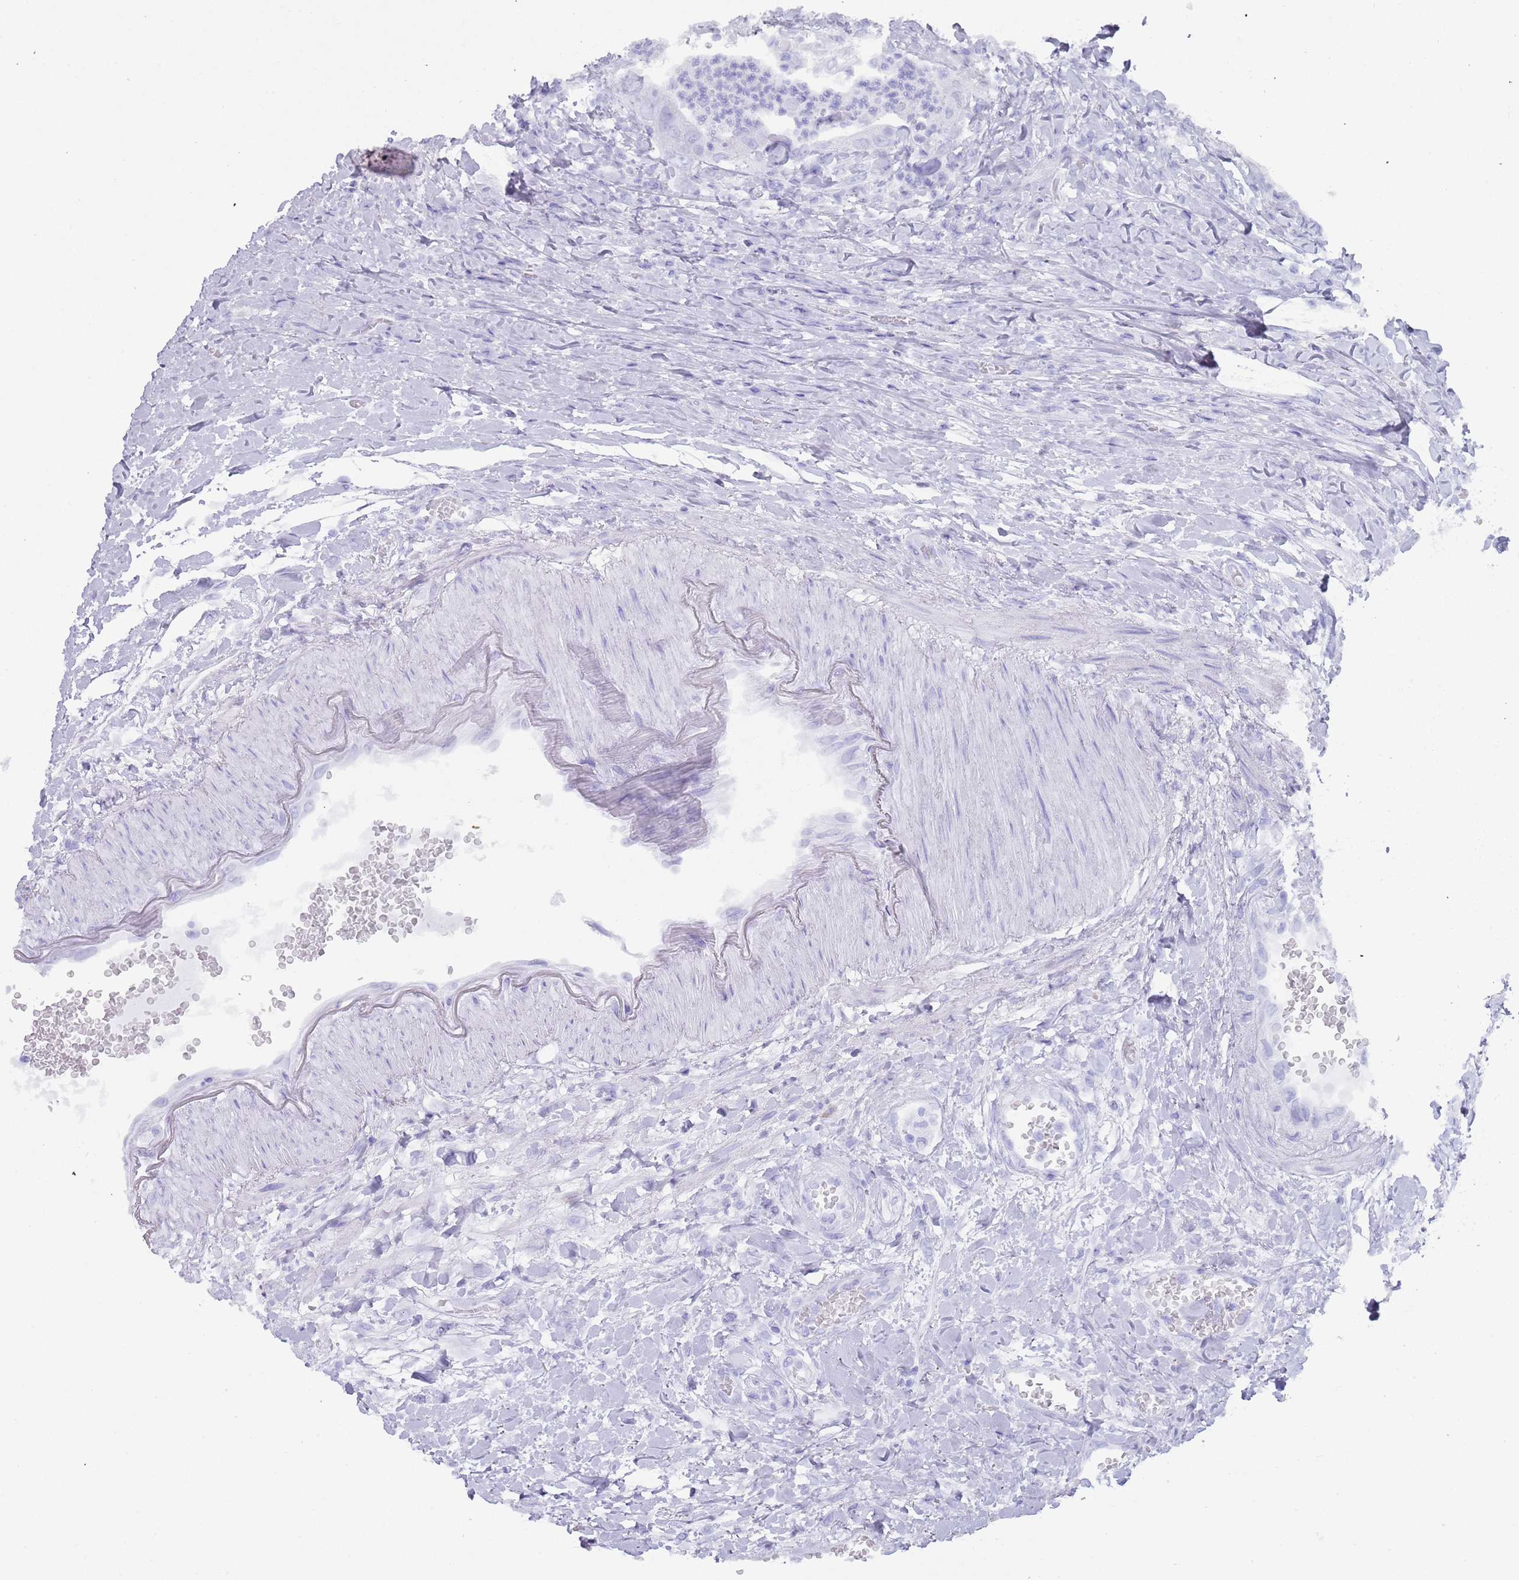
{"staining": {"intensity": "negative", "quantity": "none", "location": "none"}, "tissue": "colorectal cancer", "cell_type": "Tumor cells", "image_type": "cancer", "snomed": [{"axis": "morphology", "description": "Adenocarcinoma, NOS"}, {"axis": "topography", "description": "Rectum"}], "caption": "This histopathology image is of colorectal cancer stained with immunohistochemistry (IHC) to label a protein in brown with the nuclei are counter-stained blue. There is no expression in tumor cells. (DAB immunohistochemistry, high magnification).", "gene": "HDAC8", "patient": {"sex": "male", "age": 63}}